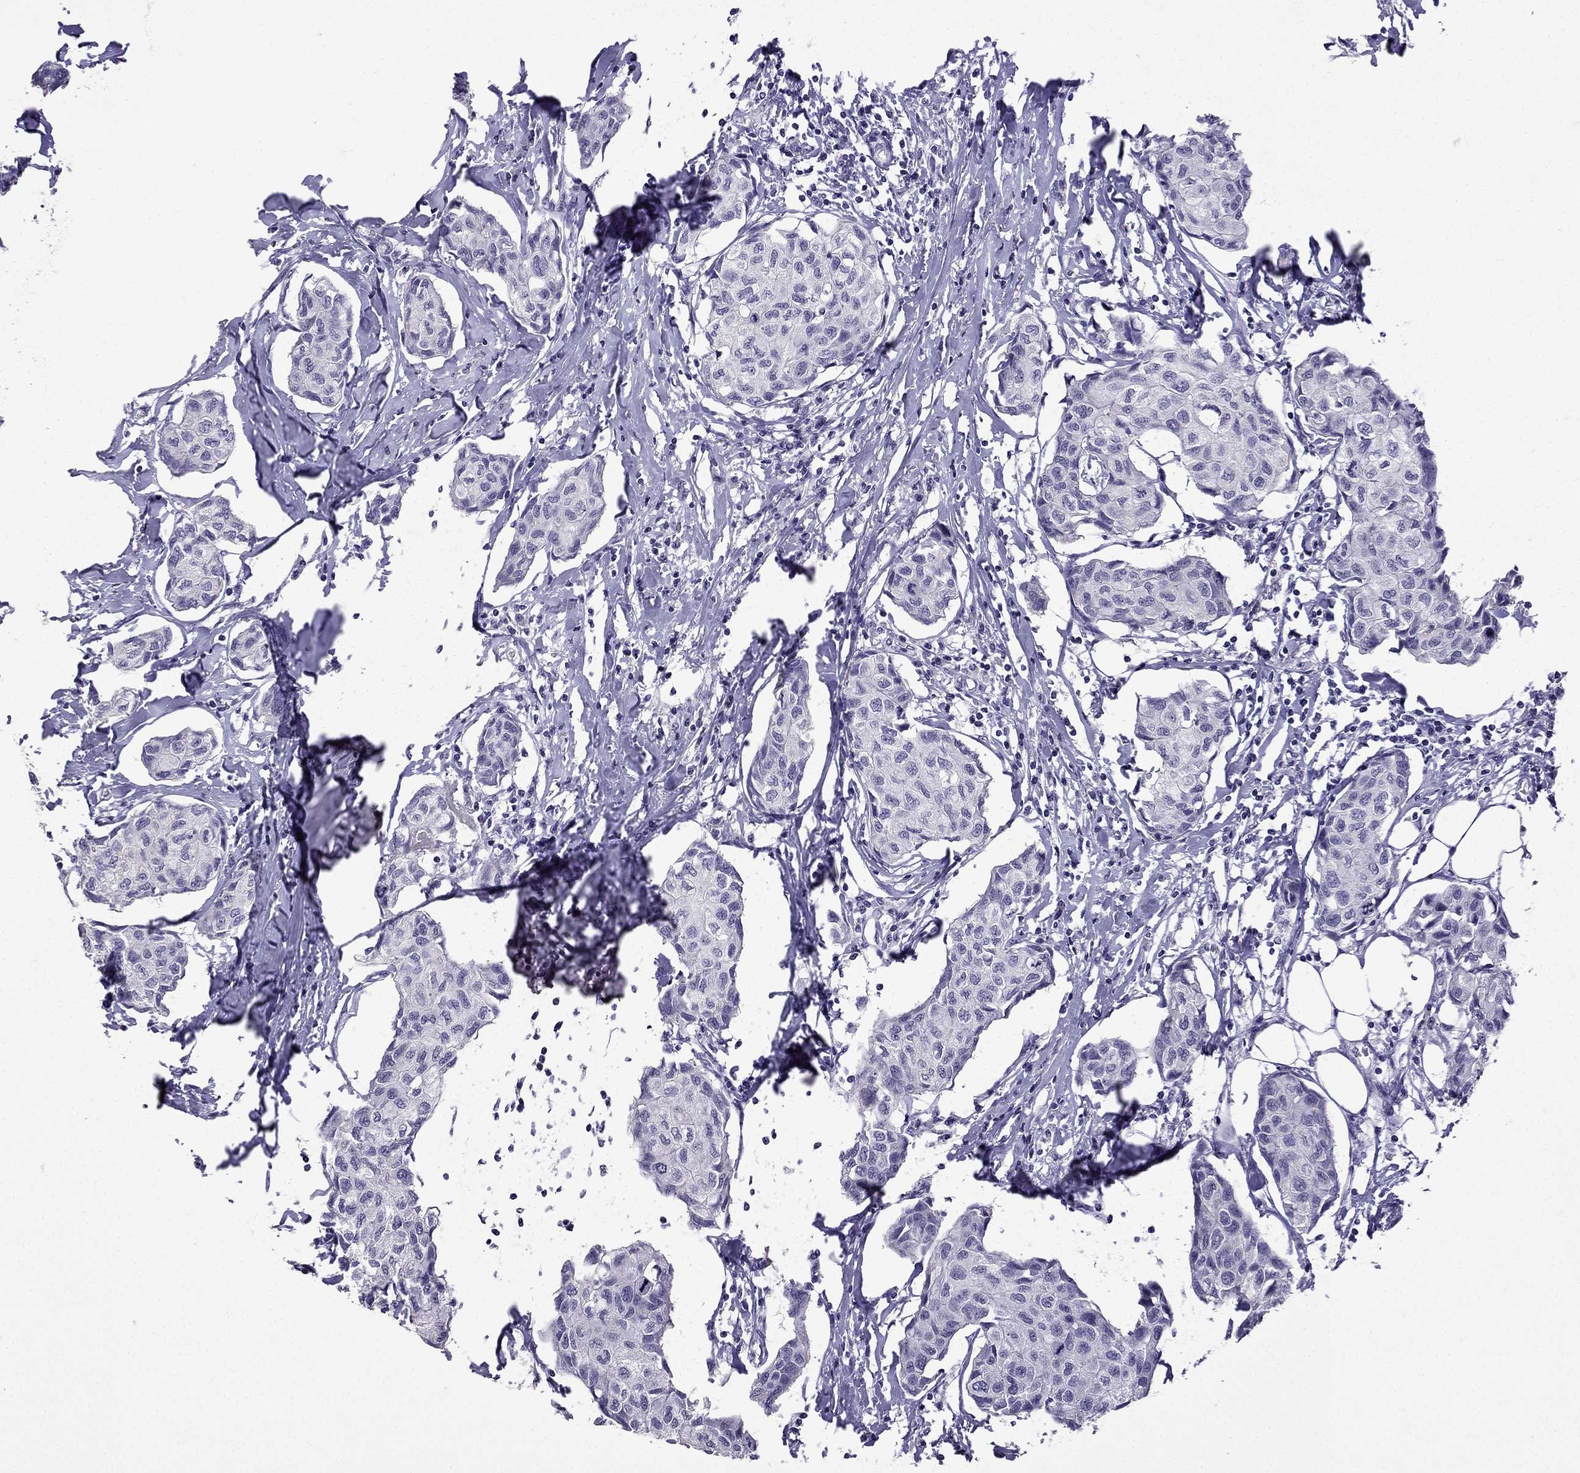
{"staining": {"intensity": "negative", "quantity": "none", "location": "none"}, "tissue": "breast cancer", "cell_type": "Tumor cells", "image_type": "cancer", "snomed": [{"axis": "morphology", "description": "Duct carcinoma"}, {"axis": "topography", "description": "Breast"}], "caption": "Breast cancer (infiltrating ductal carcinoma) stained for a protein using immunohistochemistry (IHC) exhibits no positivity tumor cells.", "gene": "TTN", "patient": {"sex": "female", "age": 80}}